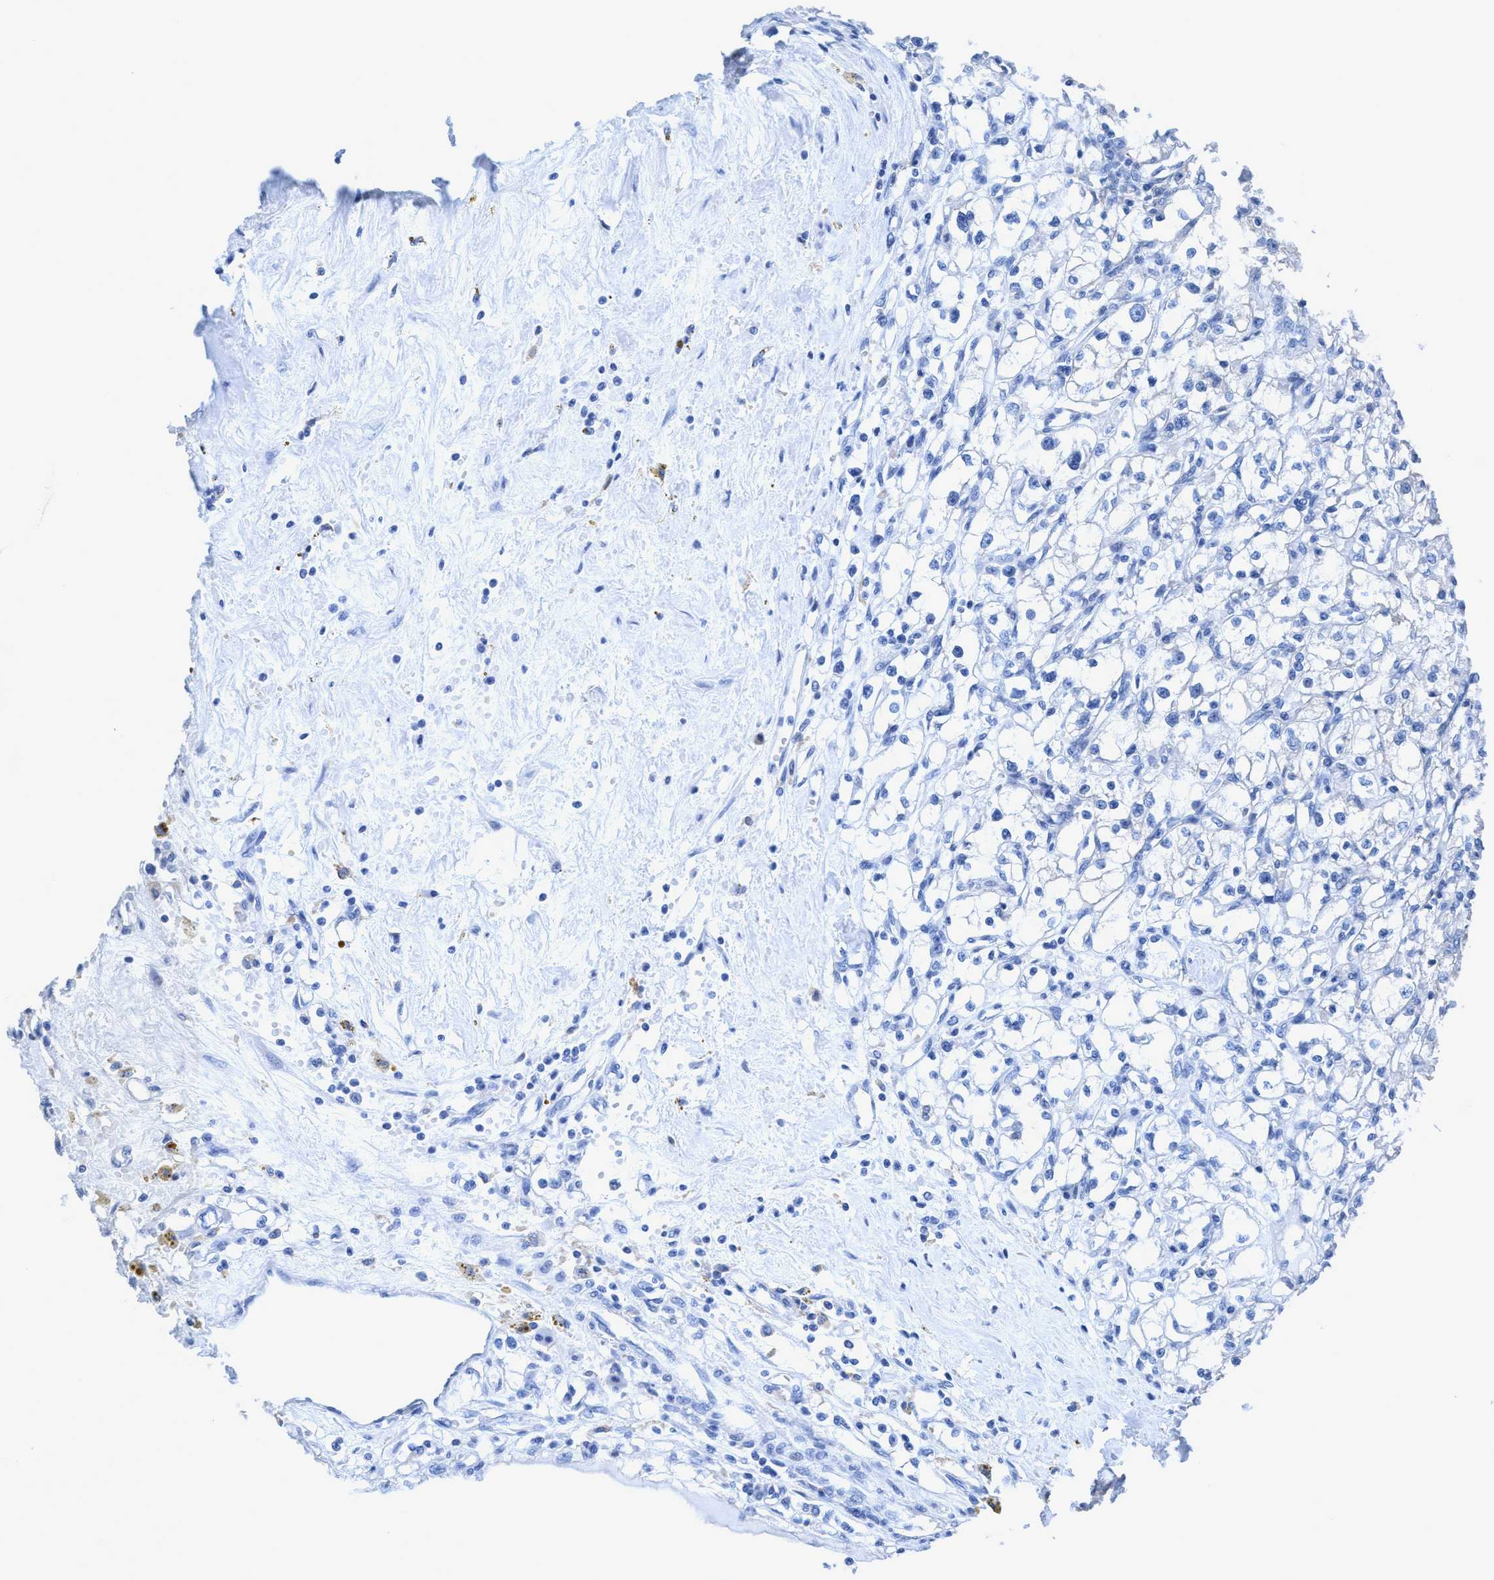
{"staining": {"intensity": "negative", "quantity": "none", "location": "none"}, "tissue": "renal cancer", "cell_type": "Tumor cells", "image_type": "cancer", "snomed": [{"axis": "morphology", "description": "Adenocarcinoma, NOS"}, {"axis": "topography", "description": "Kidney"}], "caption": "High power microscopy image of an immunohistochemistry histopathology image of renal cancer (adenocarcinoma), revealing no significant expression in tumor cells.", "gene": "DNAI1", "patient": {"sex": "male", "age": 56}}